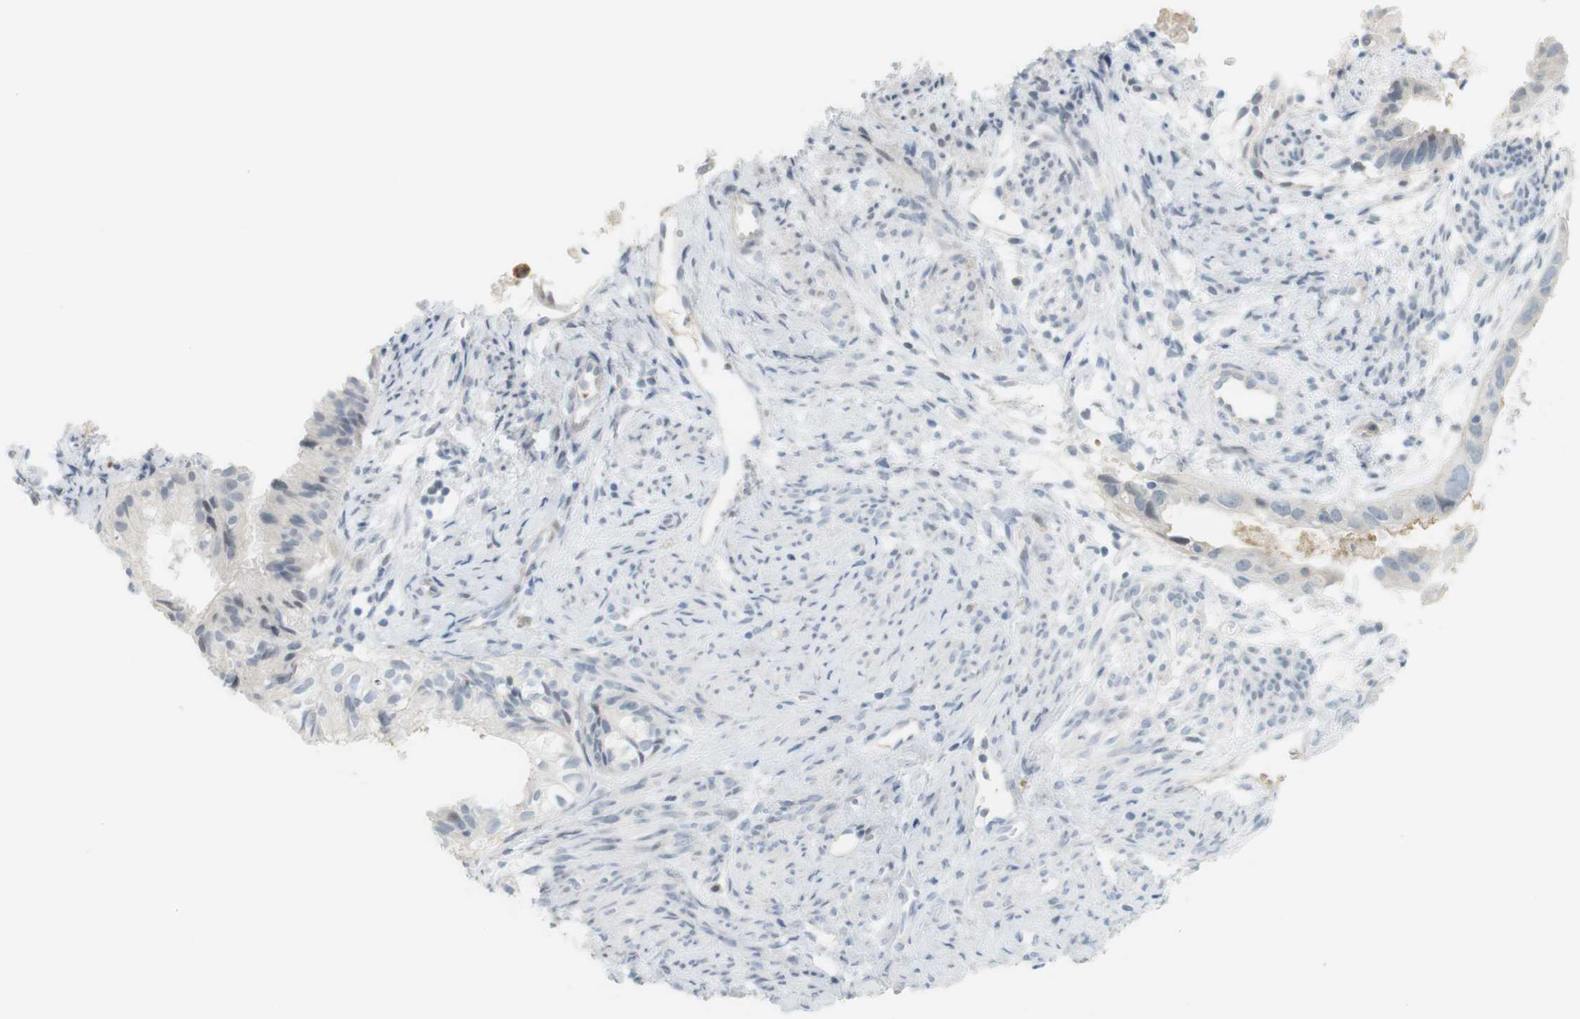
{"staining": {"intensity": "negative", "quantity": "none", "location": "none"}, "tissue": "cervical cancer", "cell_type": "Tumor cells", "image_type": "cancer", "snomed": [{"axis": "morphology", "description": "Normal tissue, NOS"}, {"axis": "morphology", "description": "Adenocarcinoma, NOS"}, {"axis": "topography", "description": "Cervix"}, {"axis": "topography", "description": "Endometrium"}], "caption": "Cervical cancer was stained to show a protein in brown. There is no significant expression in tumor cells.", "gene": "DMC1", "patient": {"sex": "female", "age": 86}}